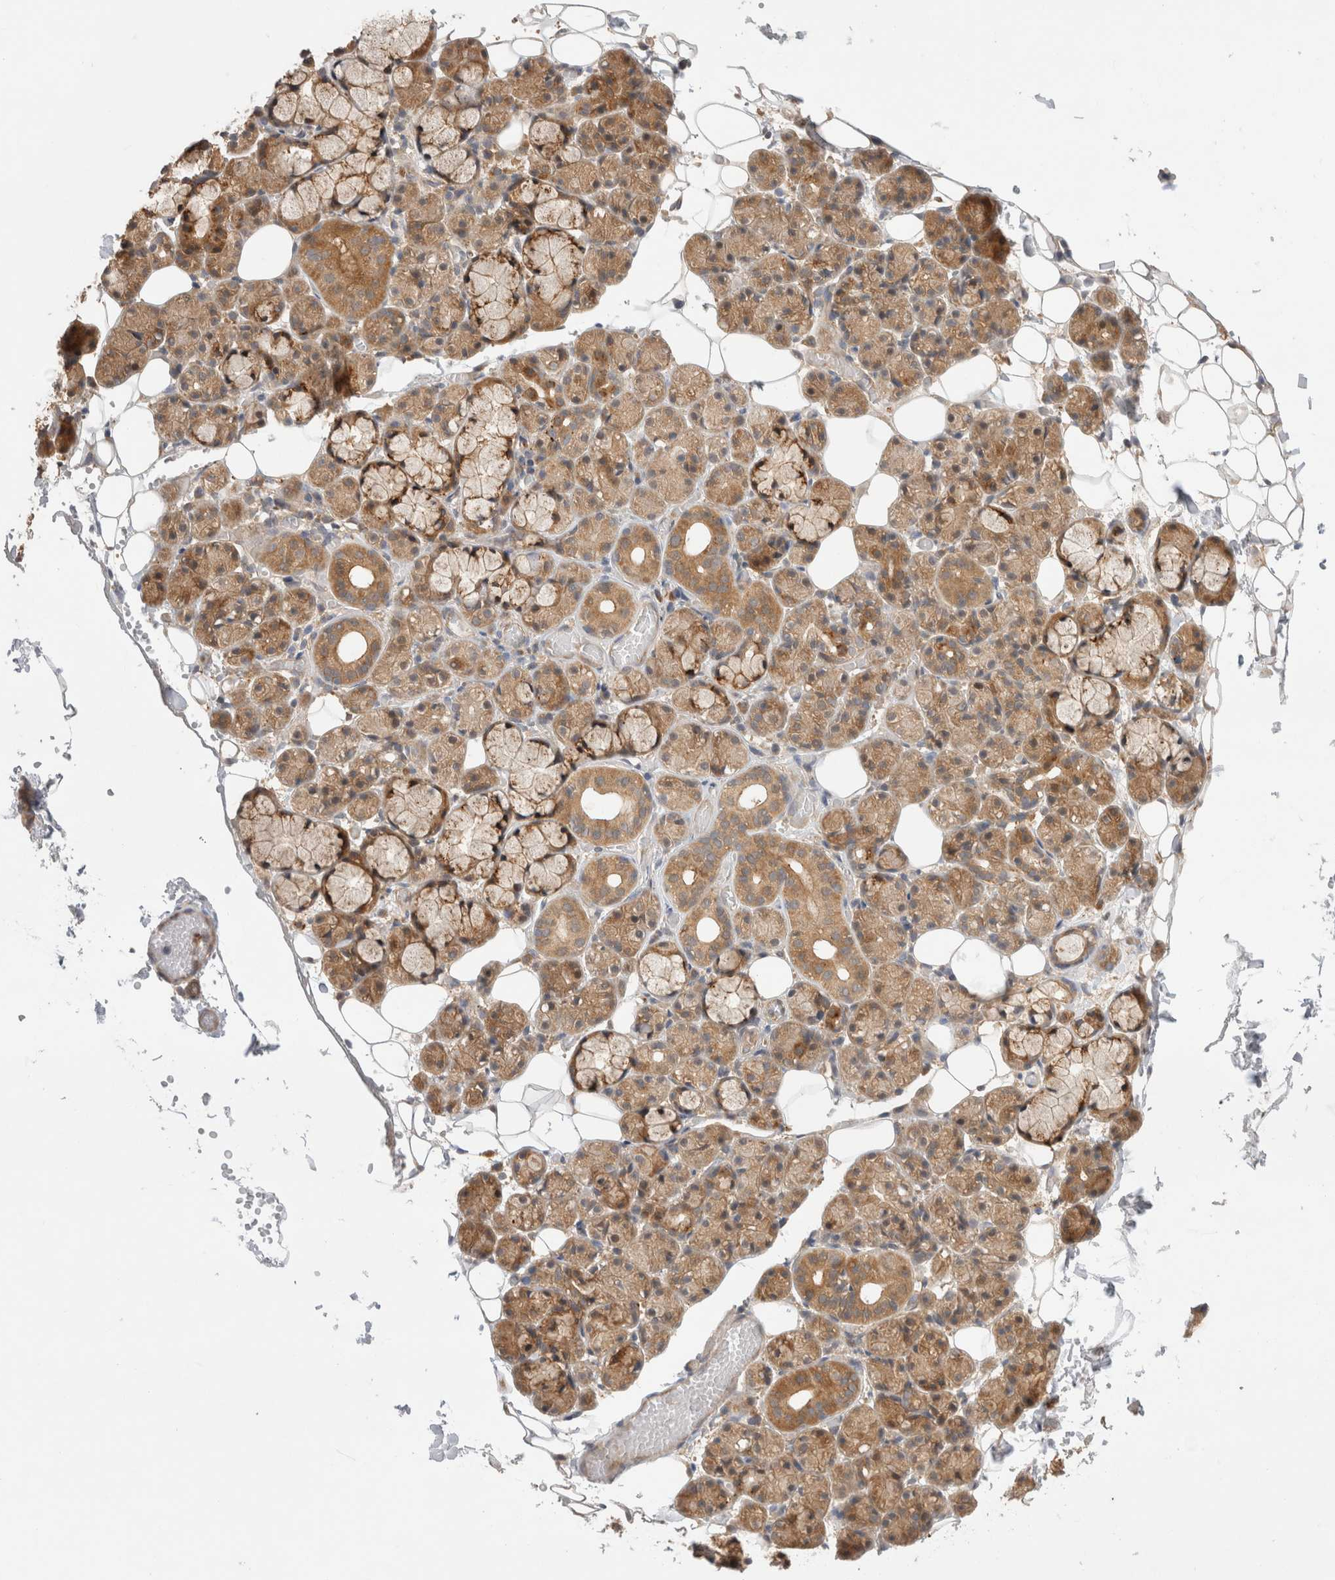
{"staining": {"intensity": "moderate", "quantity": ">75%", "location": "cytoplasmic/membranous"}, "tissue": "salivary gland", "cell_type": "Glandular cells", "image_type": "normal", "snomed": [{"axis": "morphology", "description": "Normal tissue, NOS"}, {"axis": "topography", "description": "Salivary gland"}], "caption": "IHC histopathology image of unremarkable salivary gland: human salivary gland stained using immunohistochemistry displays medium levels of moderate protein expression localized specifically in the cytoplasmic/membranous of glandular cells, appearing as a cytoplasmic/membranous brown color.", "gene": "VPS28", "patient": {"sex": "male", "age": 63}}